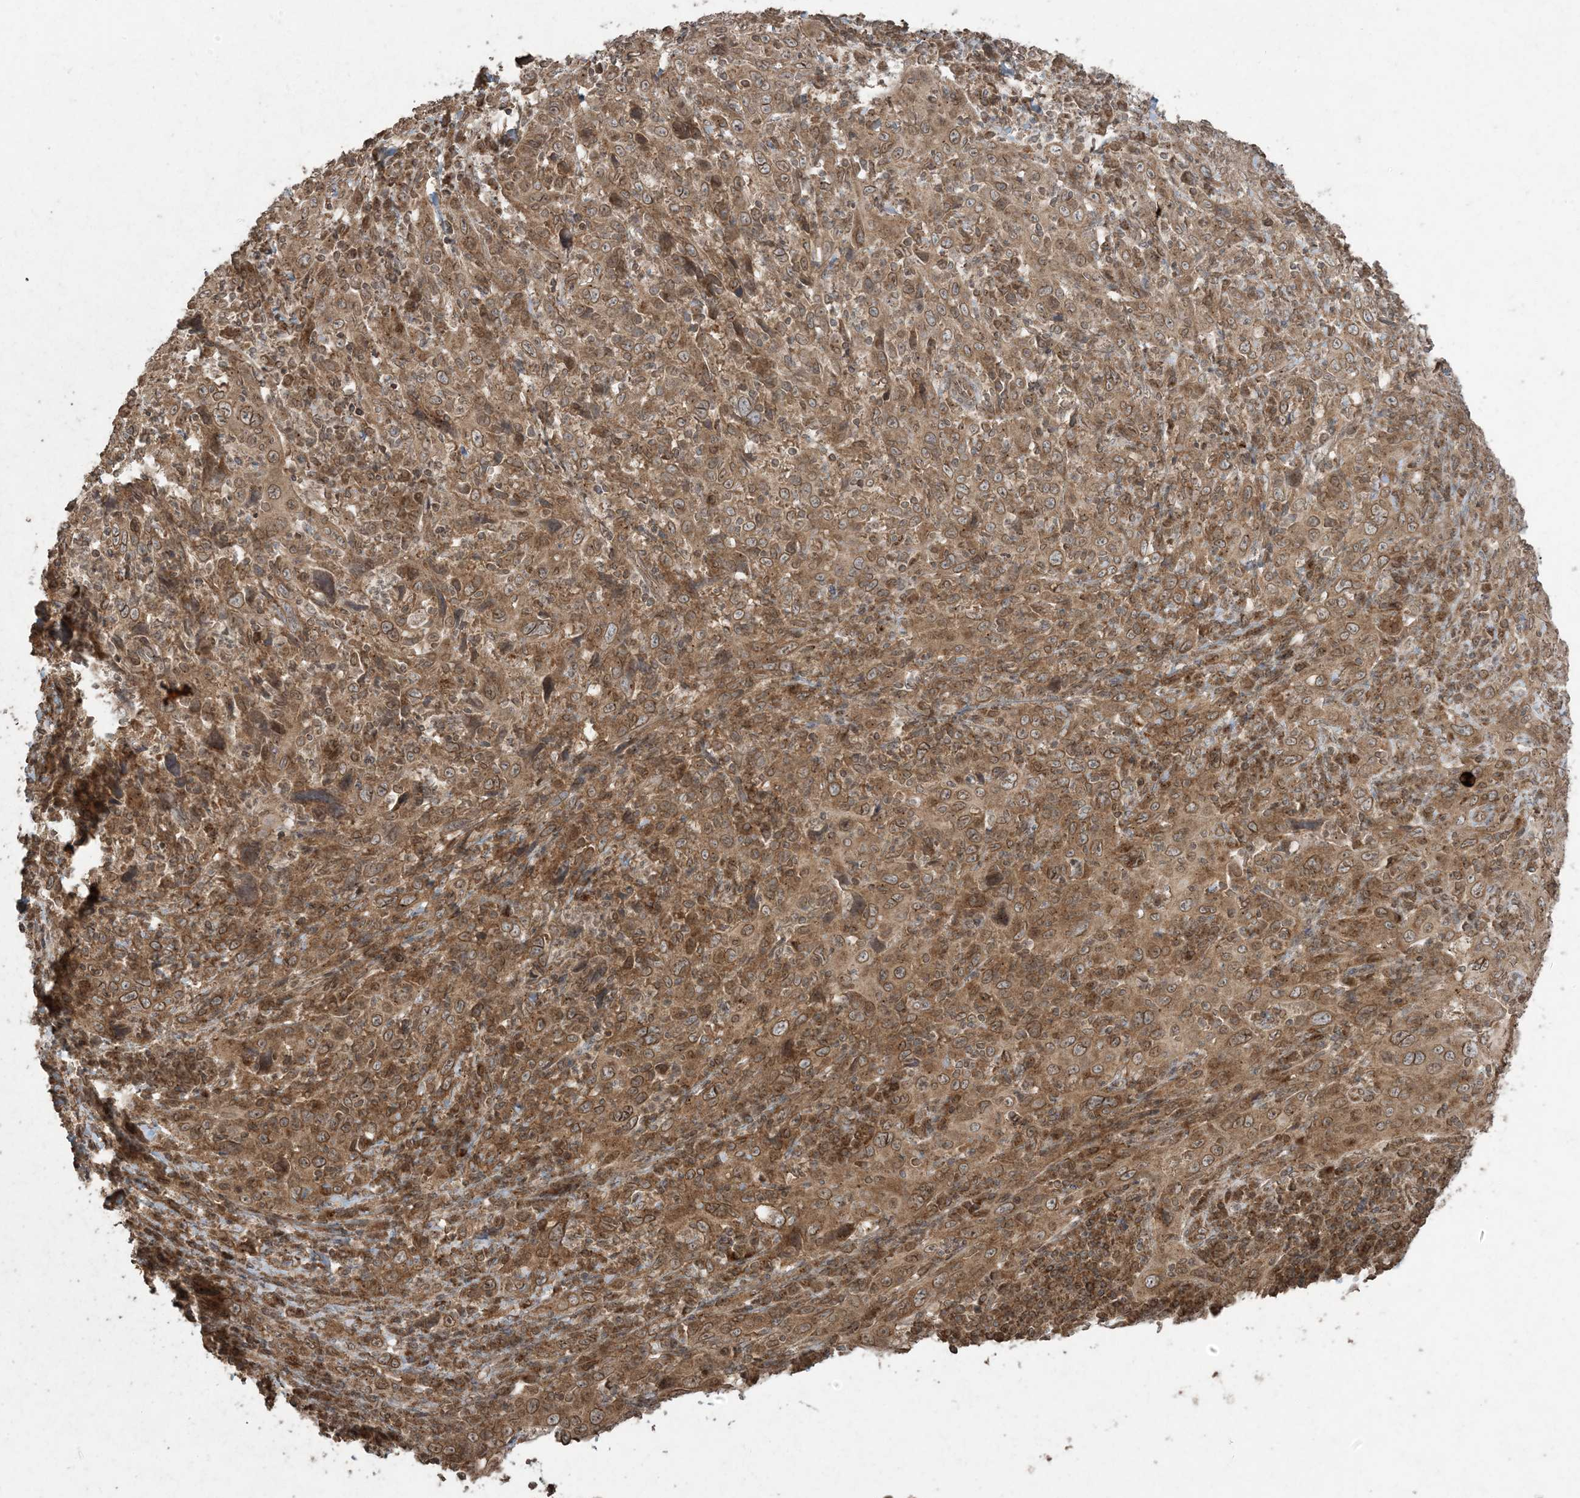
{"staining": {"intensity": "moderate", "quantity": ">75%", "location": "cytoplasmic/membranous,nuclear"}, "tissue": "cervical cancer", "cell_type": "Tumor cells", "image_type": "cancer", "snomed": [{"axis": "morphology", "description": "Squamous cell carcinoma, NOS"}, {"axis": "topography", "description": "Cervix"}], "caption": "Squamous cell carcinoma (cervical) tissue displays moderate cytoplasmic/membranous and nuclear expression in approximately >75% of tumor cells, visualized by immunohistochemistry.", "gene": "DDX19B", "patient": {"sex": "female", "age": 46}}